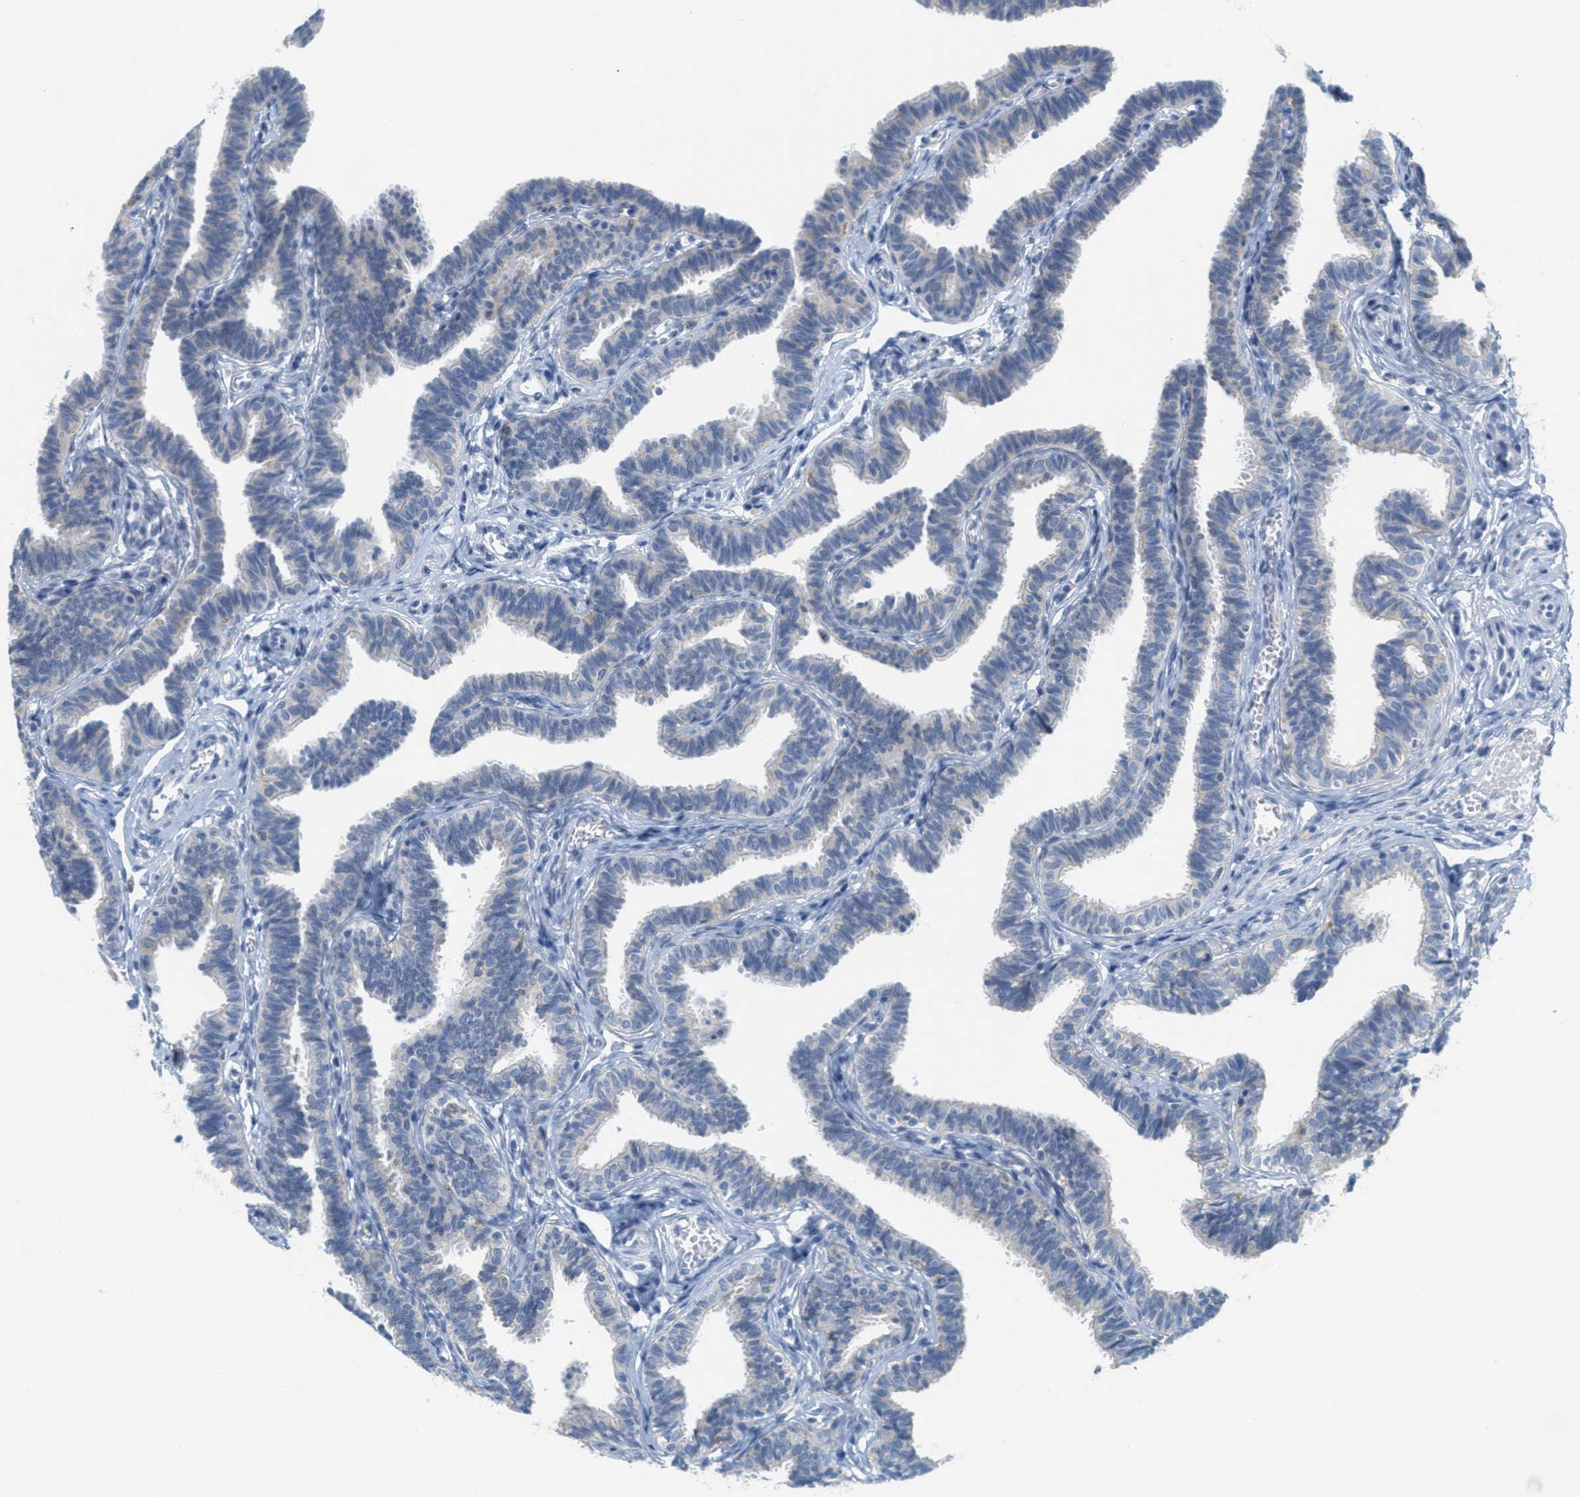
{"staining": {"intensity": "weak", "quantity": "<25%", "location": "cytoplasmic/membranous"}, "tissue": "fallopian tube", "cell_type": "Glandular cells", "image_type": "normal", "snomed": [{"axis": "morphology", "description": "Normal tissue, NOS"}, {"axis": "topography", "description": "Fallopian tube"}, {"axis": "topography", "description": "Ovary"}], "caption": "The histopathology image reveals no significant positivity in glandular cells of fallopian tube. (DAB (3,3'-diaminobenzidine) IHC, high magnification).", "gene": "TEX264", "patient": {"sex": "female", "age": 23}}